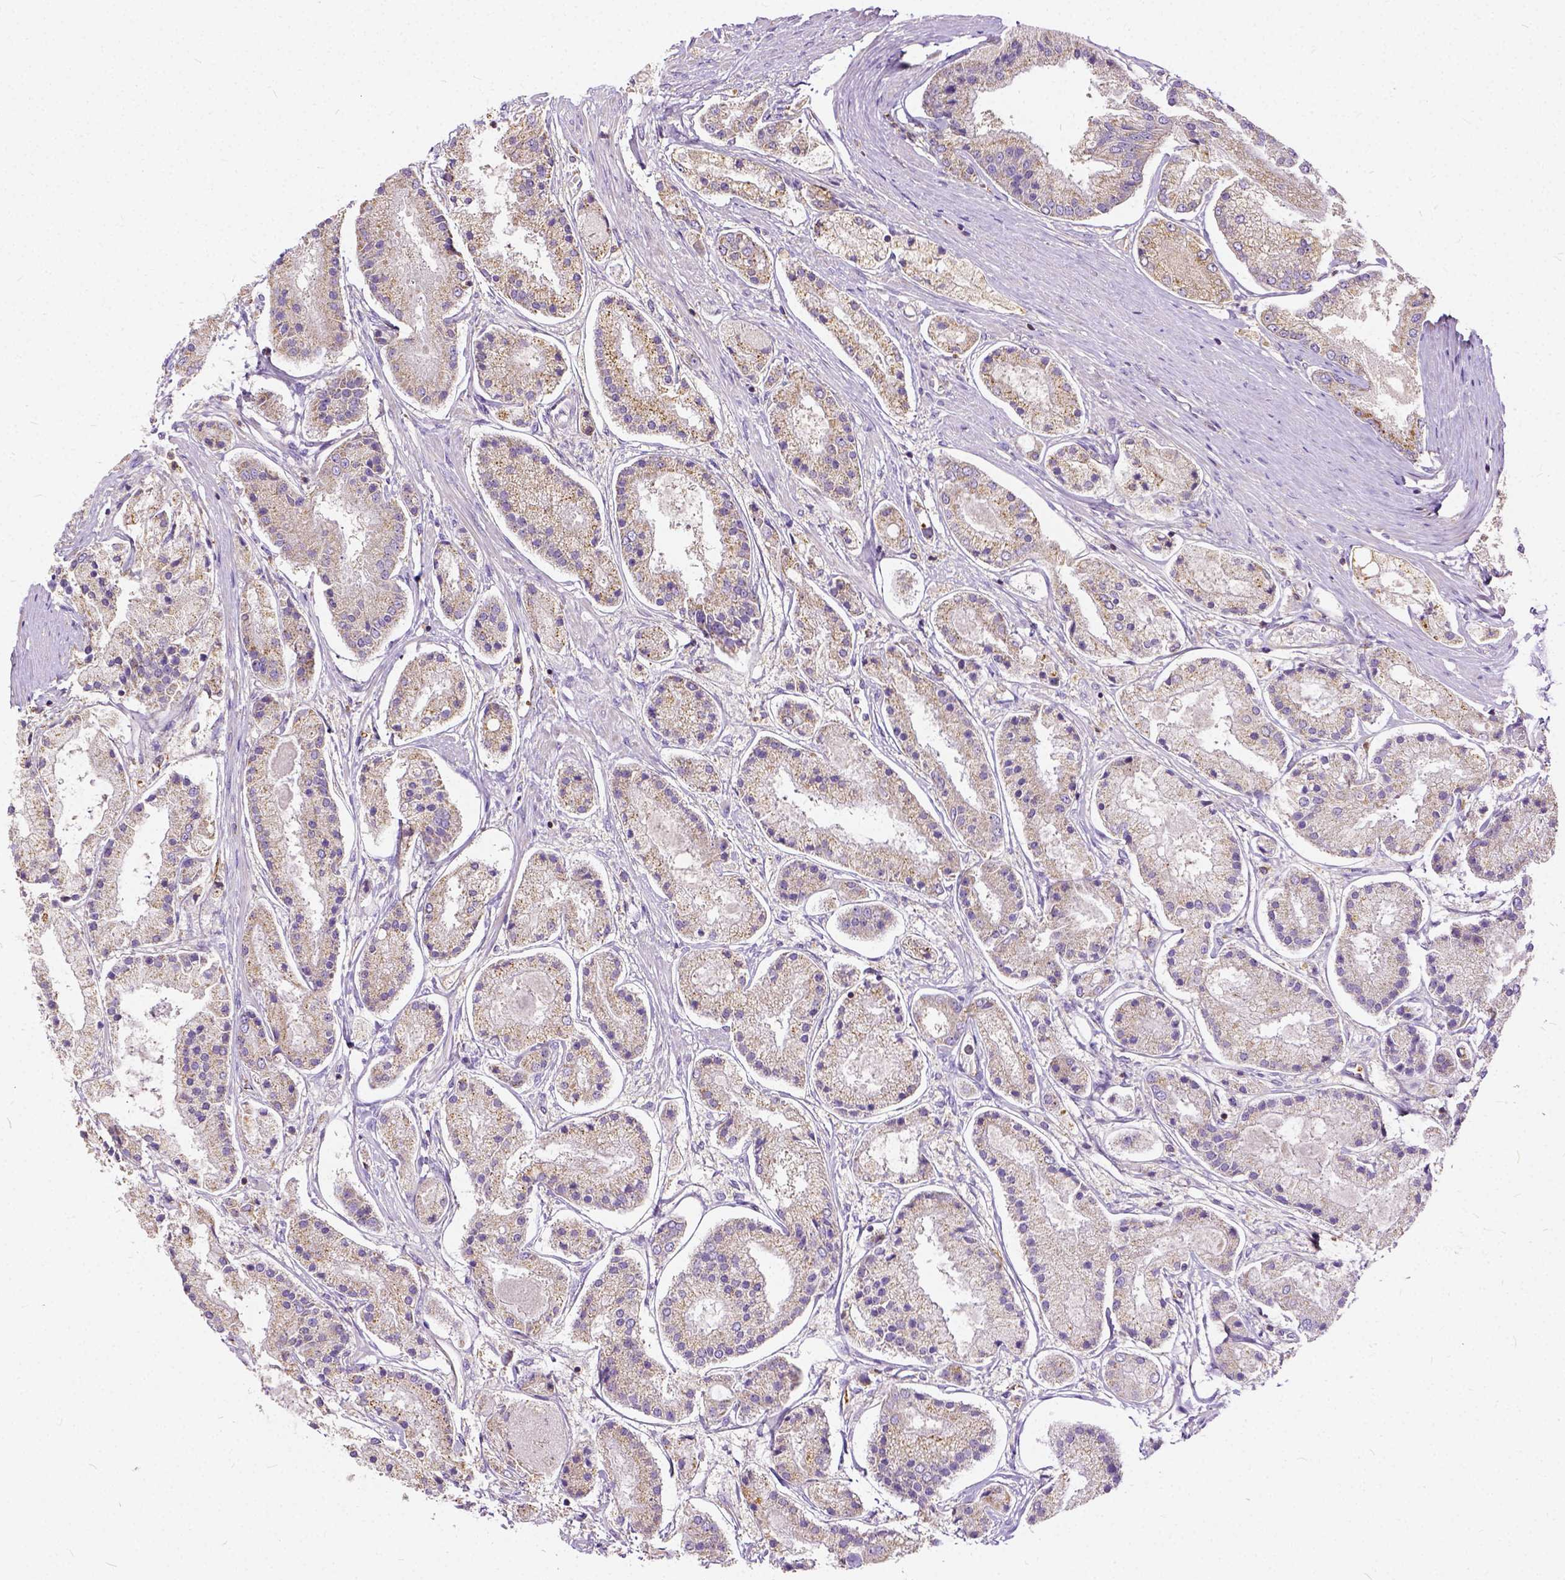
{"staining": {"intensity": "weak", "quantity": "<25%", "location": "cytoplasmic/membranous"}, "tissue": "prostate cancer", "cell_type": "Tumor cells", "image_type": "cancer", "snomed": [{"axis": "morphology", "description": "Adenocarcinoma, High grade"}, {"axis": "topography", "description": "Prostate"}], "caption": "The immunohistochemistry (IHC) histopathology image has no significant staining in tumor cells of adenocarcinoma (high-grade) (prostate) tissue.", "gene": "CADM4", "patient": {"sex": "male", "age": 67}}